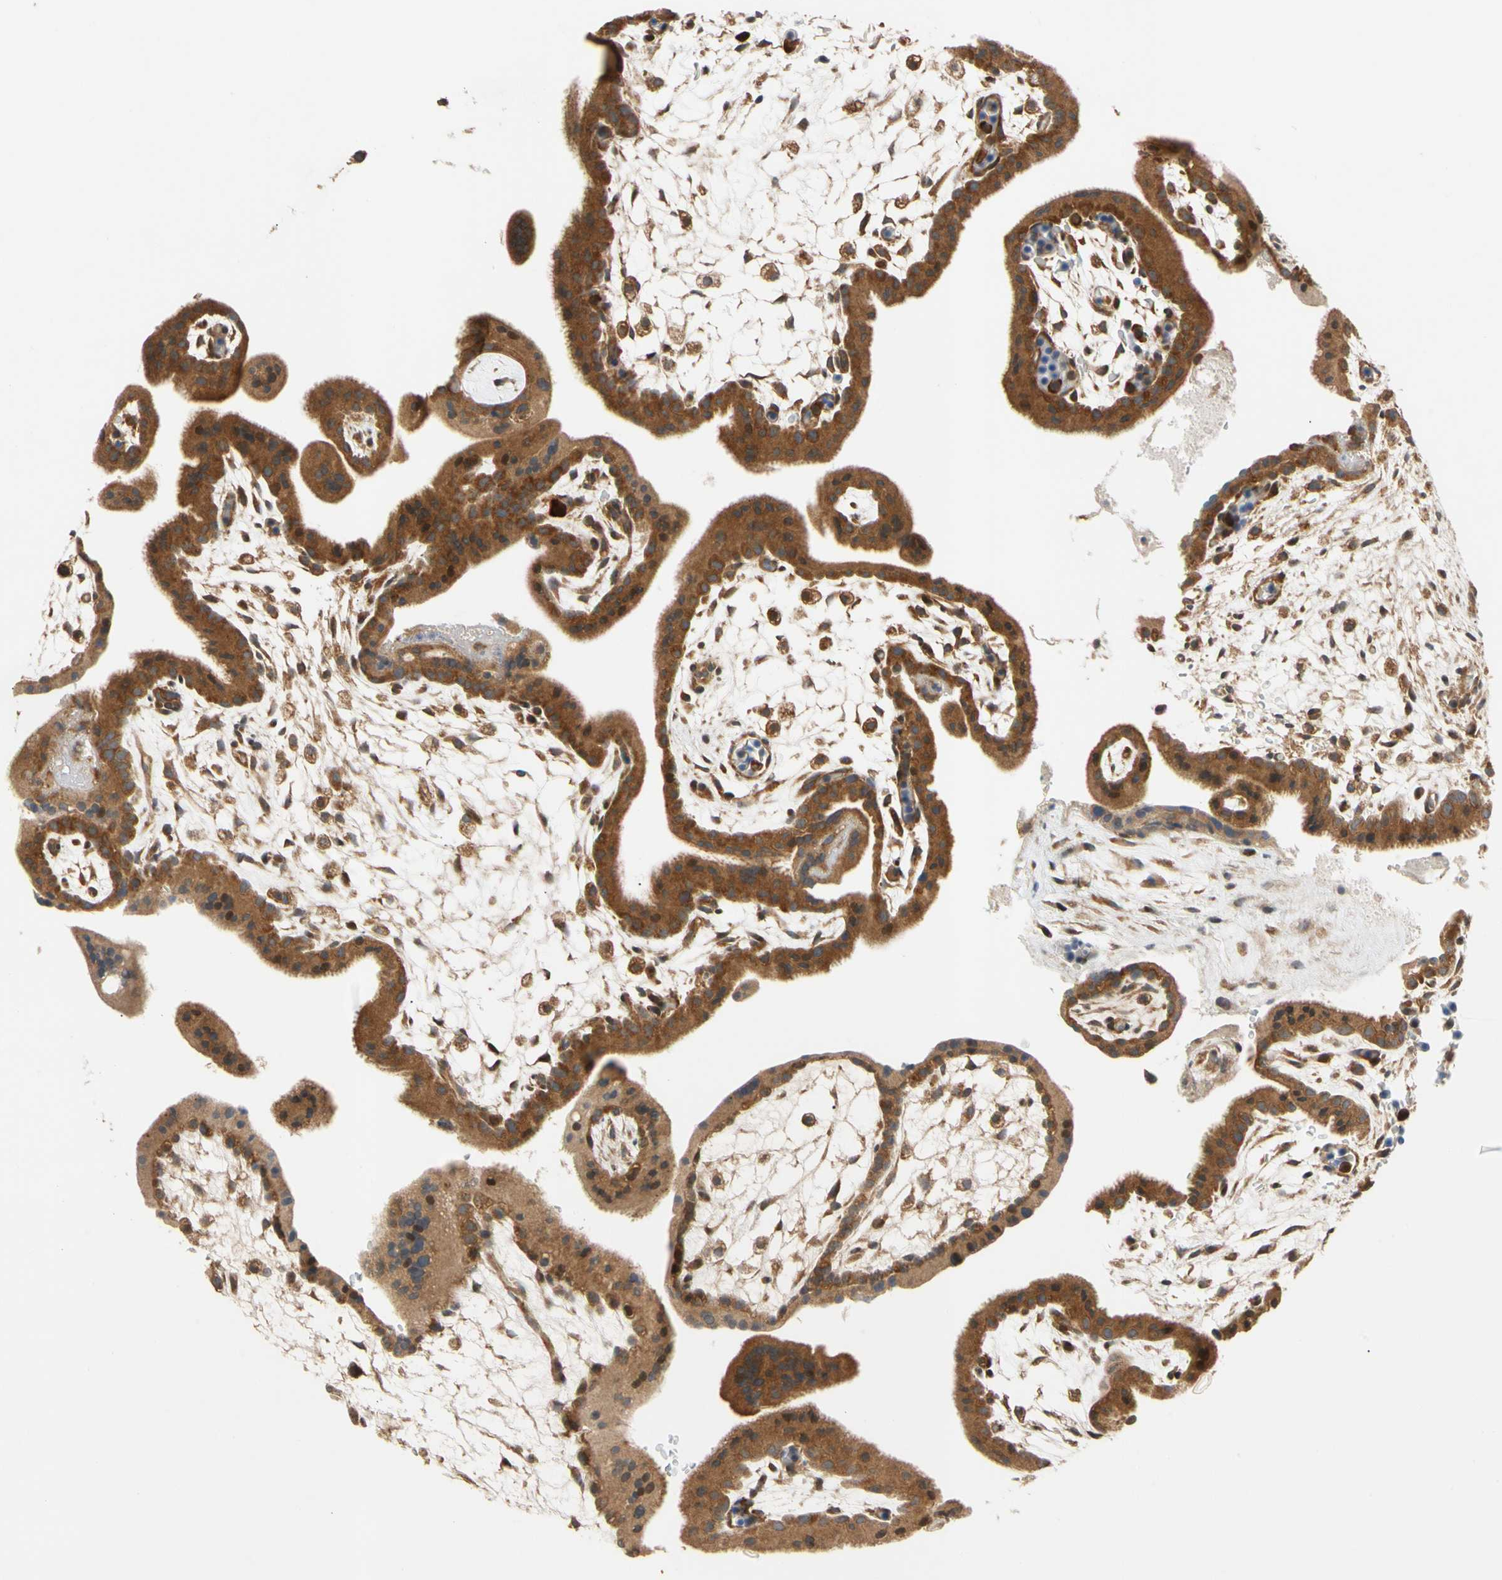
{"staining": {"intensity": "strong", "quantity": ">75%", "location": "cytoplasmic/membranous"}, "tissue": "placenta", "cell_type": "Trophoblastic cells", "image_type": "normal", "snomed": [{"axis": "morphology", "description": "Normal tissue, NOS"}, {"axis": "topography", "description": "Placenta"}], "caption": "The photomicrograph demonstrates a brown stain indicating the presence of a protein in the cytoplasmic/membranous of trophoblastic cells in placenta. The staining is performed using DAB (3,3'-diaminobenzidine) brown chromogen to label protein expression. The nuclei are counter-stained blue using hematoxylin.", "gene": "ANKHD1", "patient": {"sex": "female", "age": 35}}